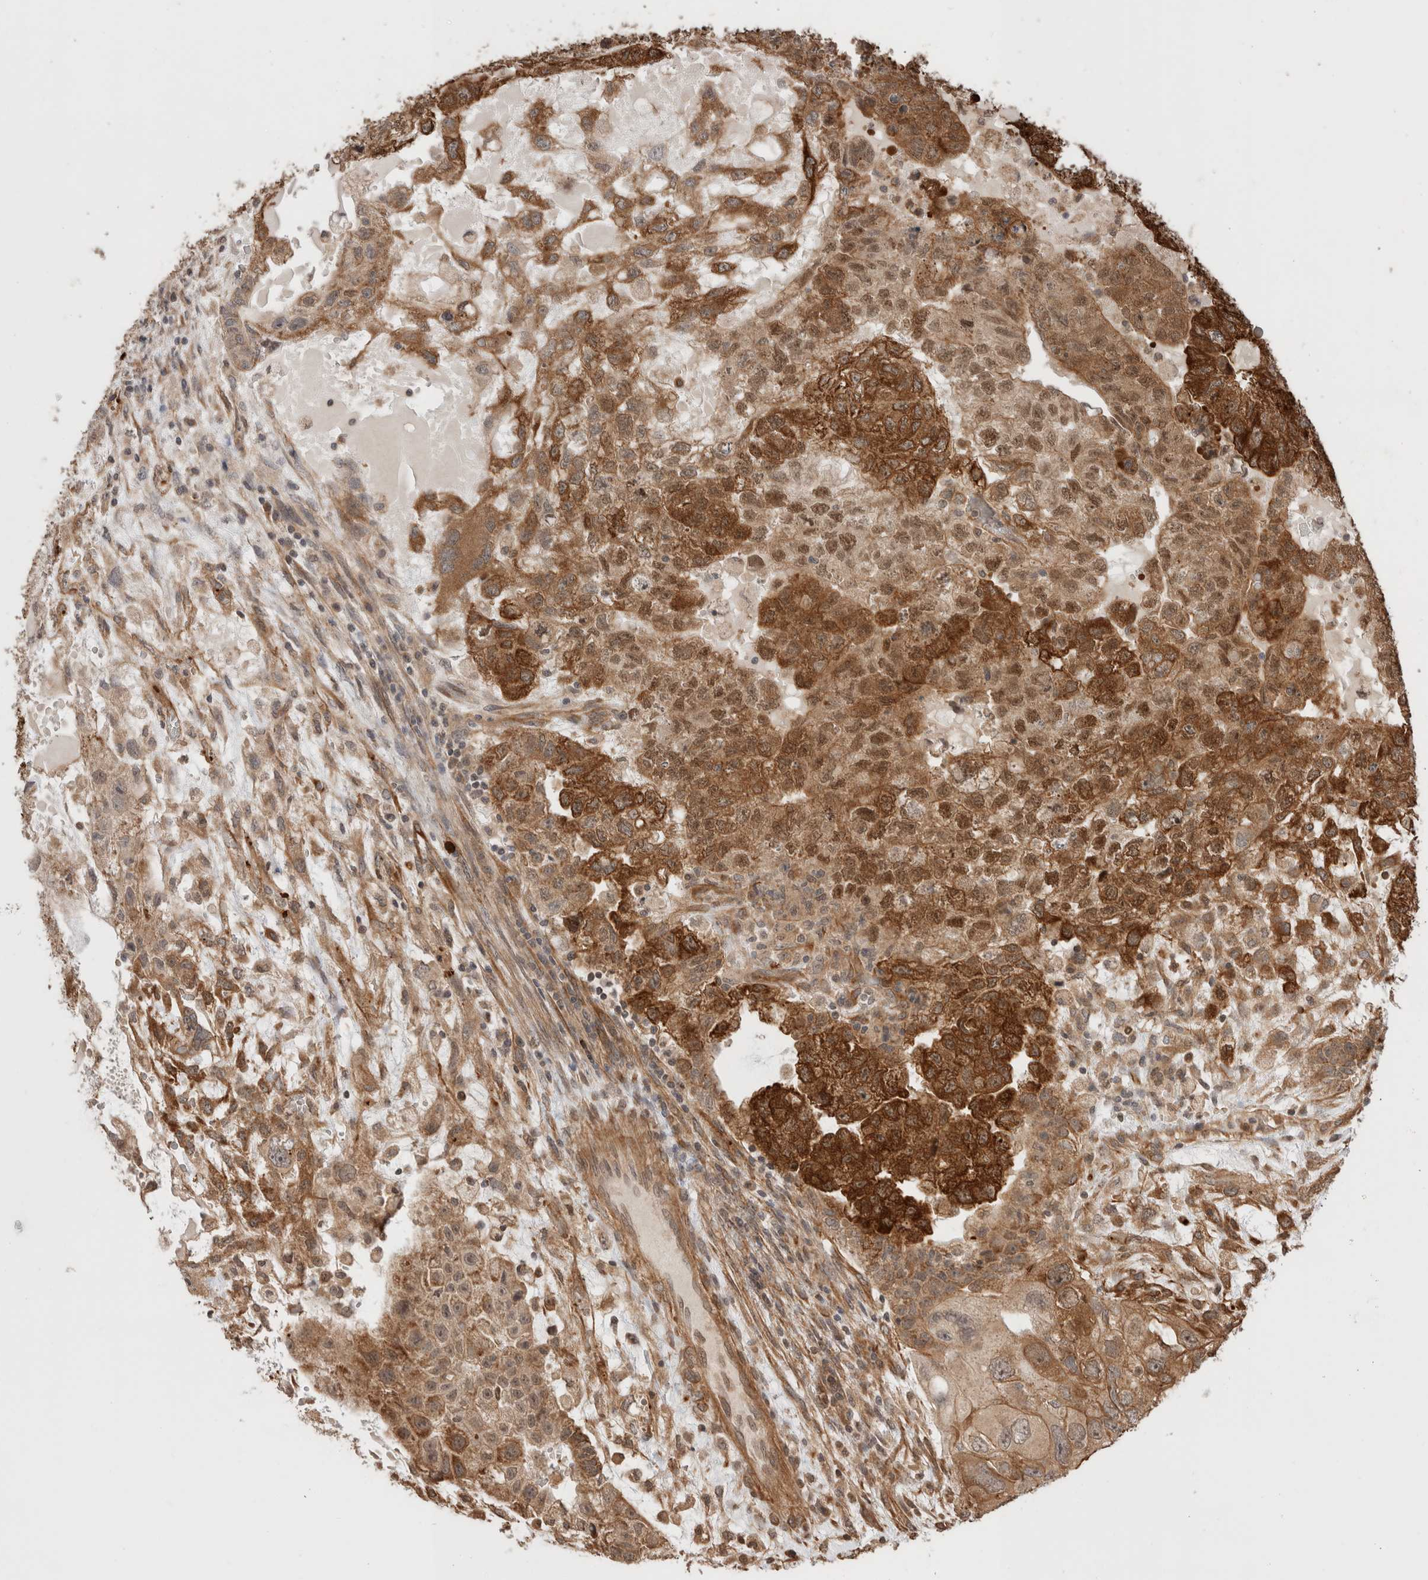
{"staining": {"intensity": "strong", "quantity": ">75%", "location": "cytoplasmic/membranous,nuclear"}, "tissue": "testis cancer", "cell_type": "Tumor cells", "image_type": "cancer", "snomed": [{"axis": "morphology", "description": "Carcinoma, Embryonal, NOS"}, {"axis": "topography", "description": "Testis"}], "caption": "Immunohistochemical staining of human testis cancer (embryonal carcinoma) demonstrates high levels of strong cytoplasmic/membranous and nuclear staining in approximately >75% of tumor cells.", "gene": "ZNF649", "patient": {"sex": "male", "age": 36}}